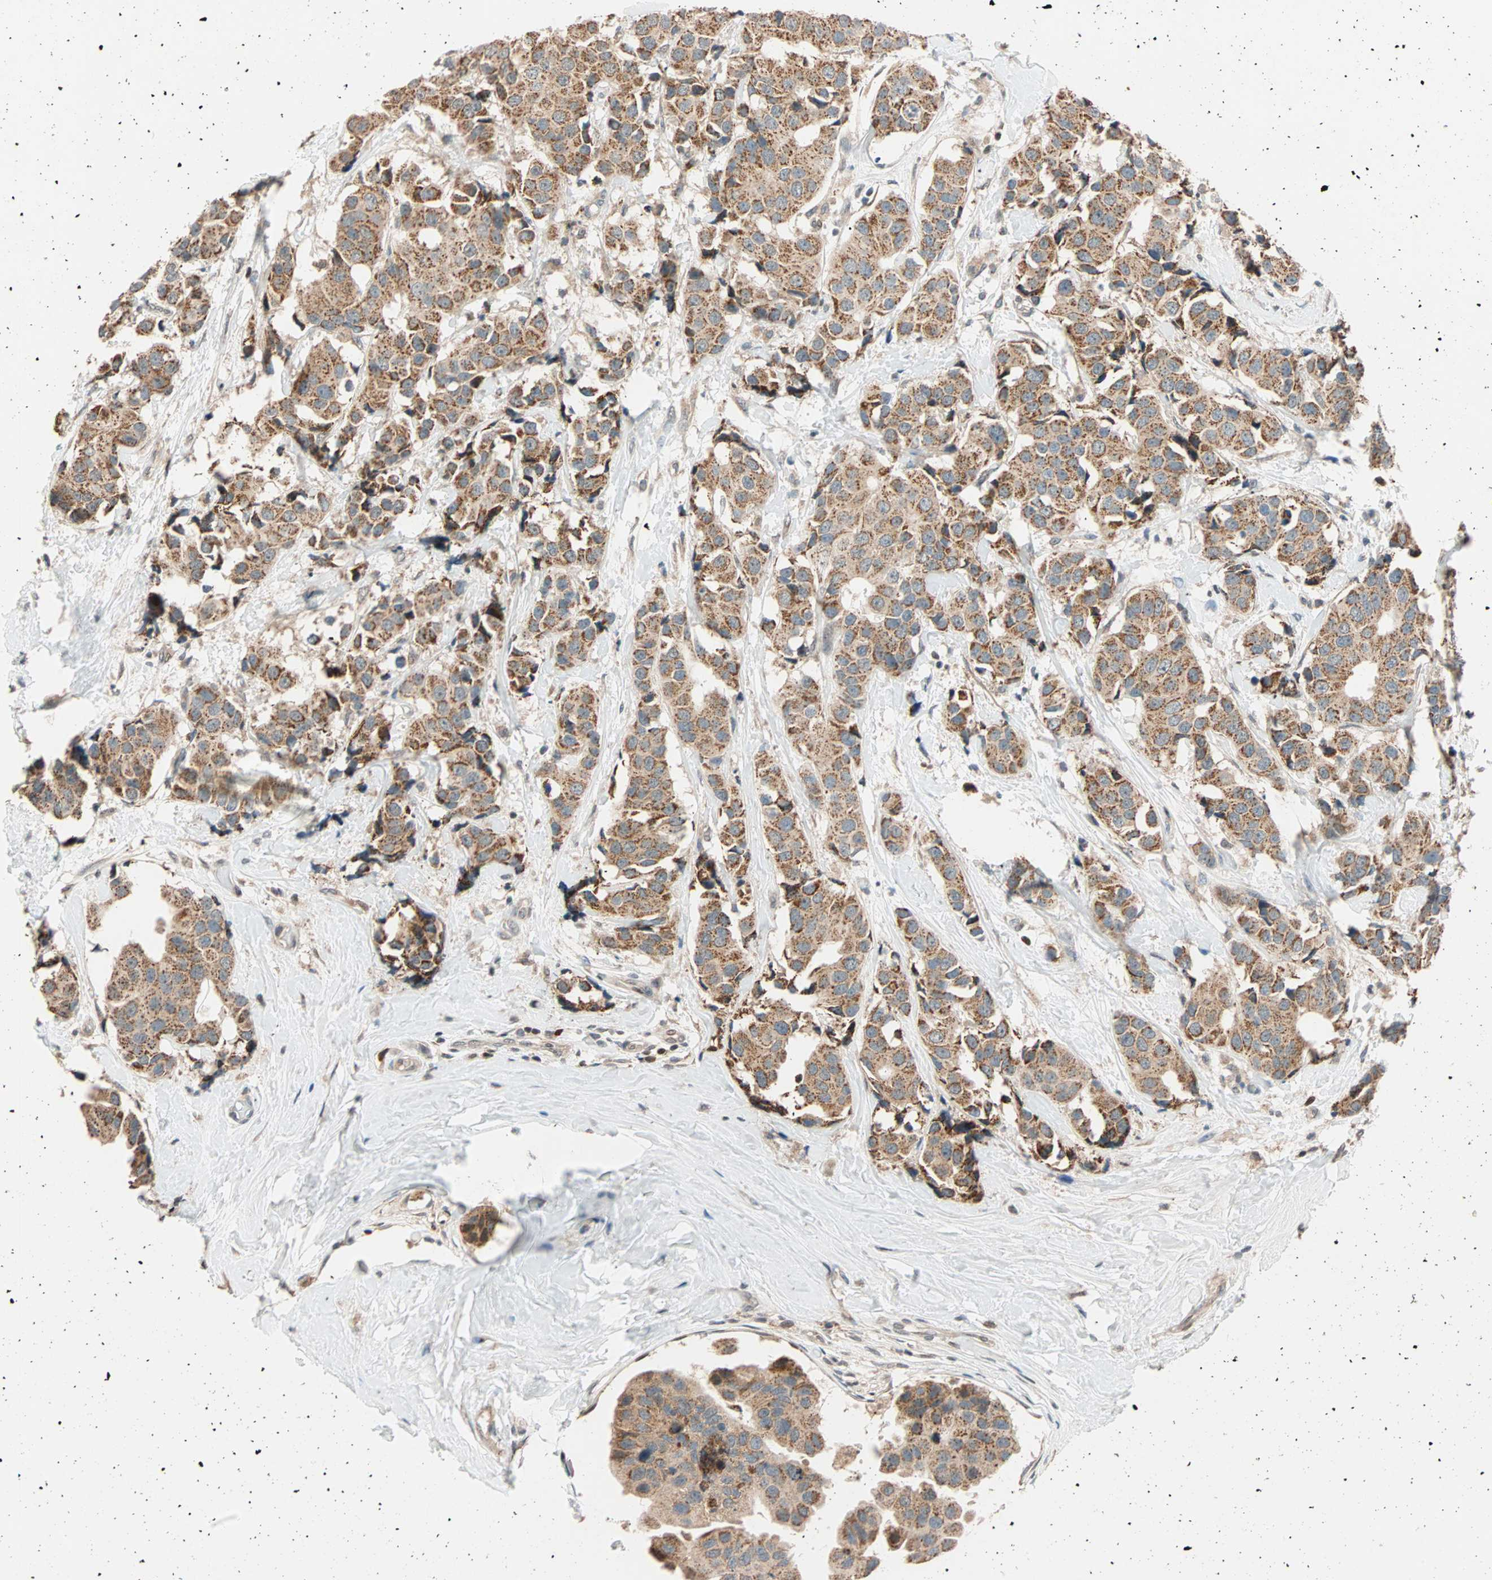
{"staining": {"intensity": "moderate", "quantity": ">75%", "location": "cytoplasmic/membranous"}, "tissue": "breast cancer", "cell_type": "Tumor cells", "image_type": "cancer", "snomed": [{"axis": "morphology", "description": "Normal tissue, NOS"}, {"axis": "morphology", "description": "Duct carcinoma"}, {"axis": "topography", "description": "Breast"}], "caption": "An immunohistochemistry (IHC) photomicrograph of tumor tissue is shown. Protein staining in brown highlights moderate cytoplasmic/membranous positivity in breast cancer within tumor cells.", "gene": "HECW1", "patient": {"sex": "female", "age": 39}}